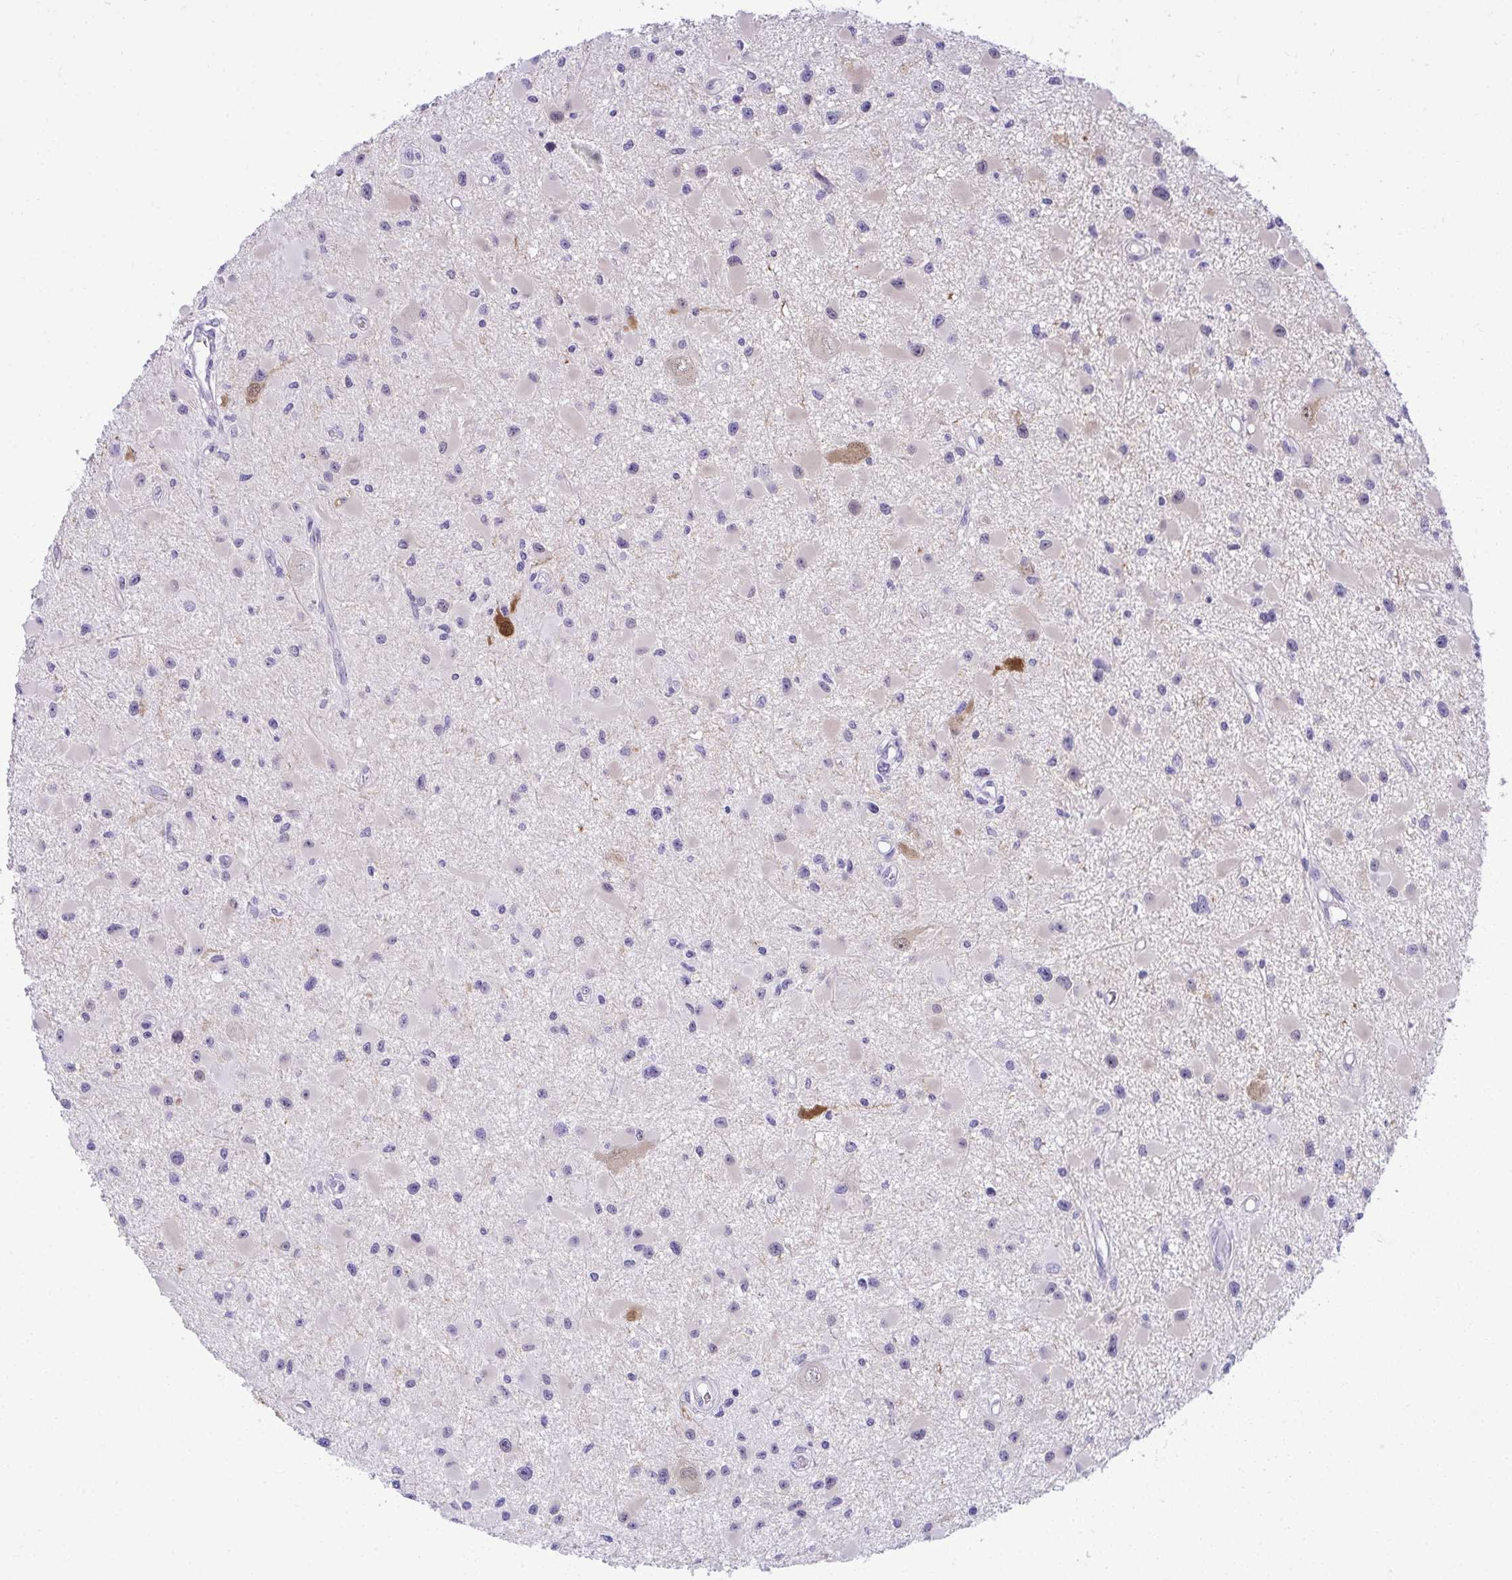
{"staining": {"intensity": "negative", "quantity": "none", "location": "none"}, "tissue": "glioma", "cell_type": "Tumor cells", "image_type": "cancer", "snomed": [{"axis": "morphology", "description": "Glioma, malignant, High grade"}, {"axis": "topography", "description": "Brain"}], "caption": "Tumor cells are negative for brown protein staining in glioma.", "gene": "PGM2L1", "patient": {"sex": "male", "age": 54}}